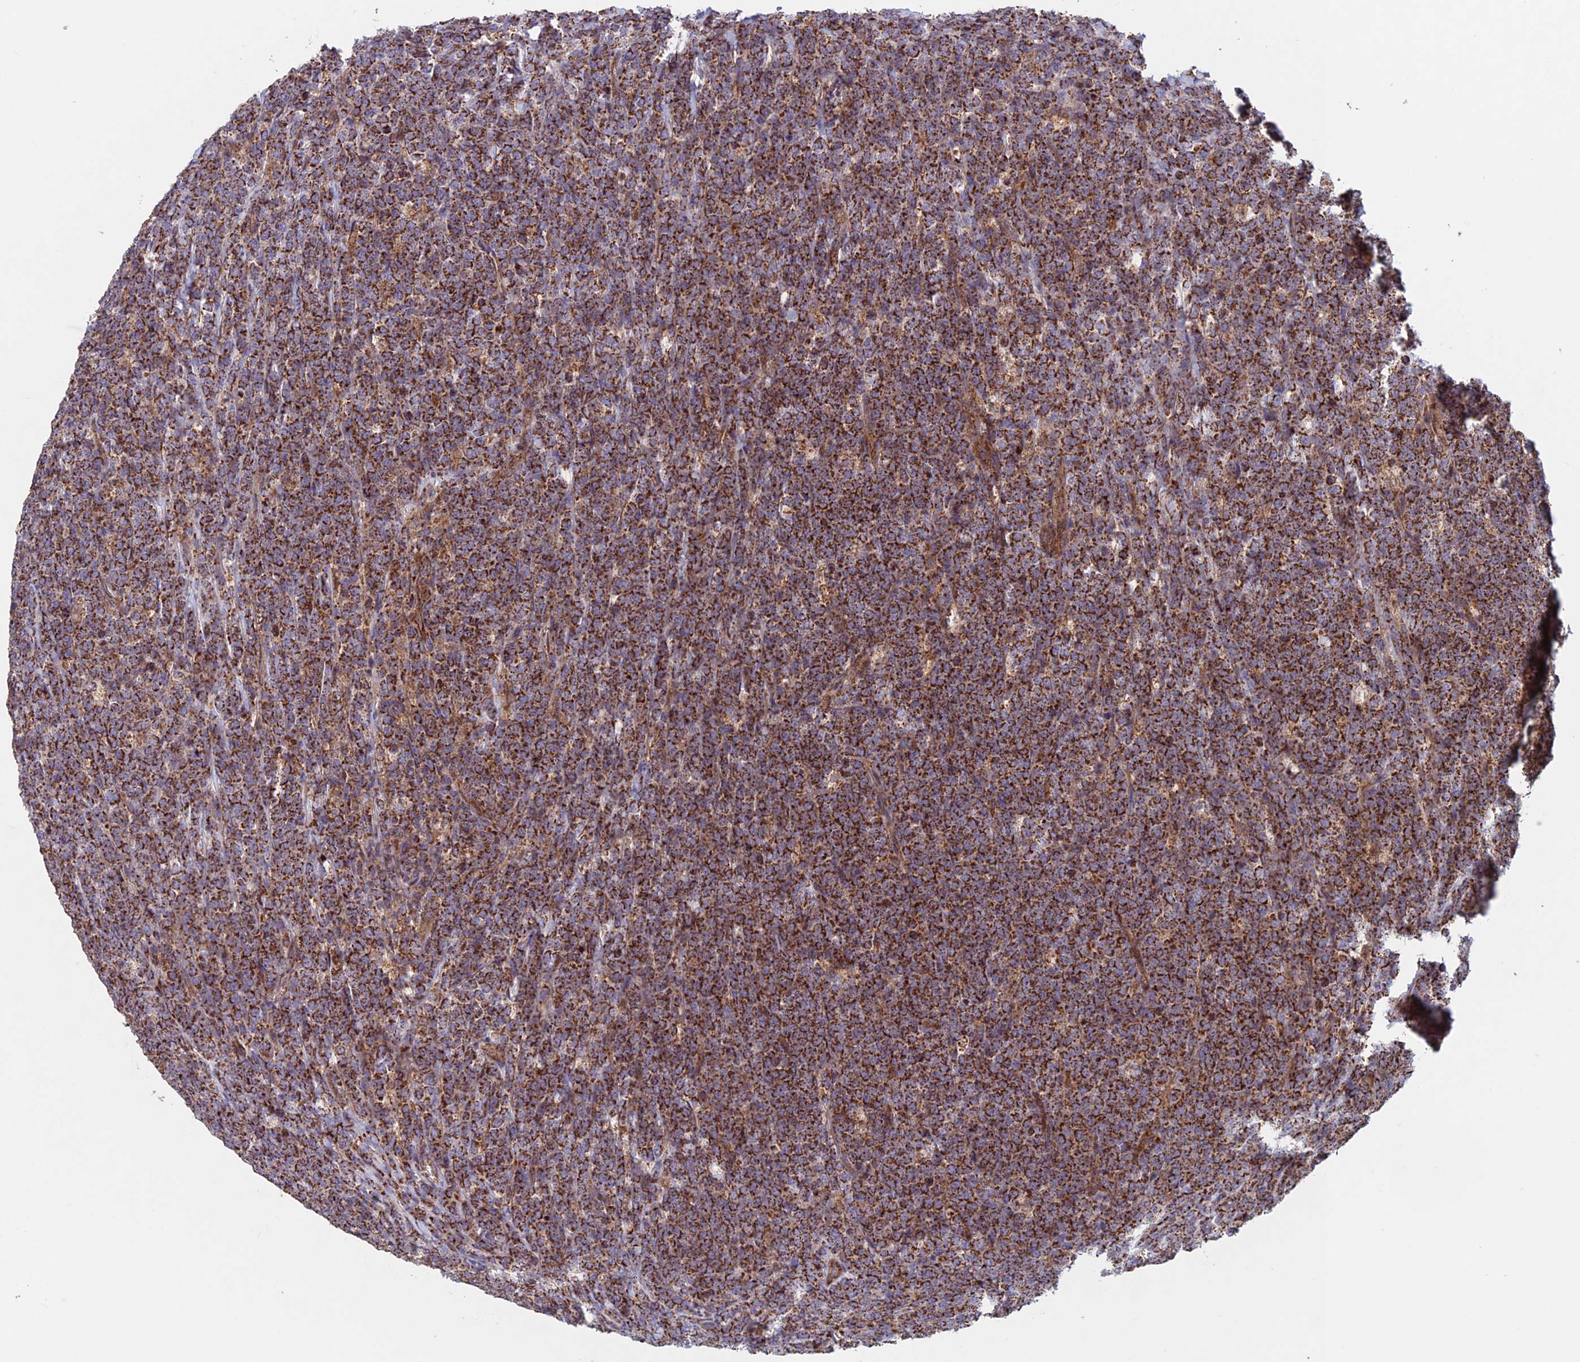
{"staining": {"intensity": "strong", "quantity": ">75%", "location": "cytoplasmic/membranous"}, "tissue": "lymphoma", "cell_type": "Tumor cells", "image_type": "cancer", "snomed": [{"axis": "morphology", "description": "Malignant lymphoma, non-Hodgkin's type, High grade"}, {"axis": "topography", "description": "Small intestine"}], "caption": "An IHC histopathology image of neoplastic tissue is shown. Protein staining in brown highlights strong cytoplasmic/membranous positivity in malignant lymphoma, non-Hodgkin's type (high-grade) within tumor cells. Using DAB (brown) and hematoxylin (blue) stains, captured at high magnification using brightfield microscopy.", "gene": "MRPL1", "patient": {"sex": "male", "age": 8}}